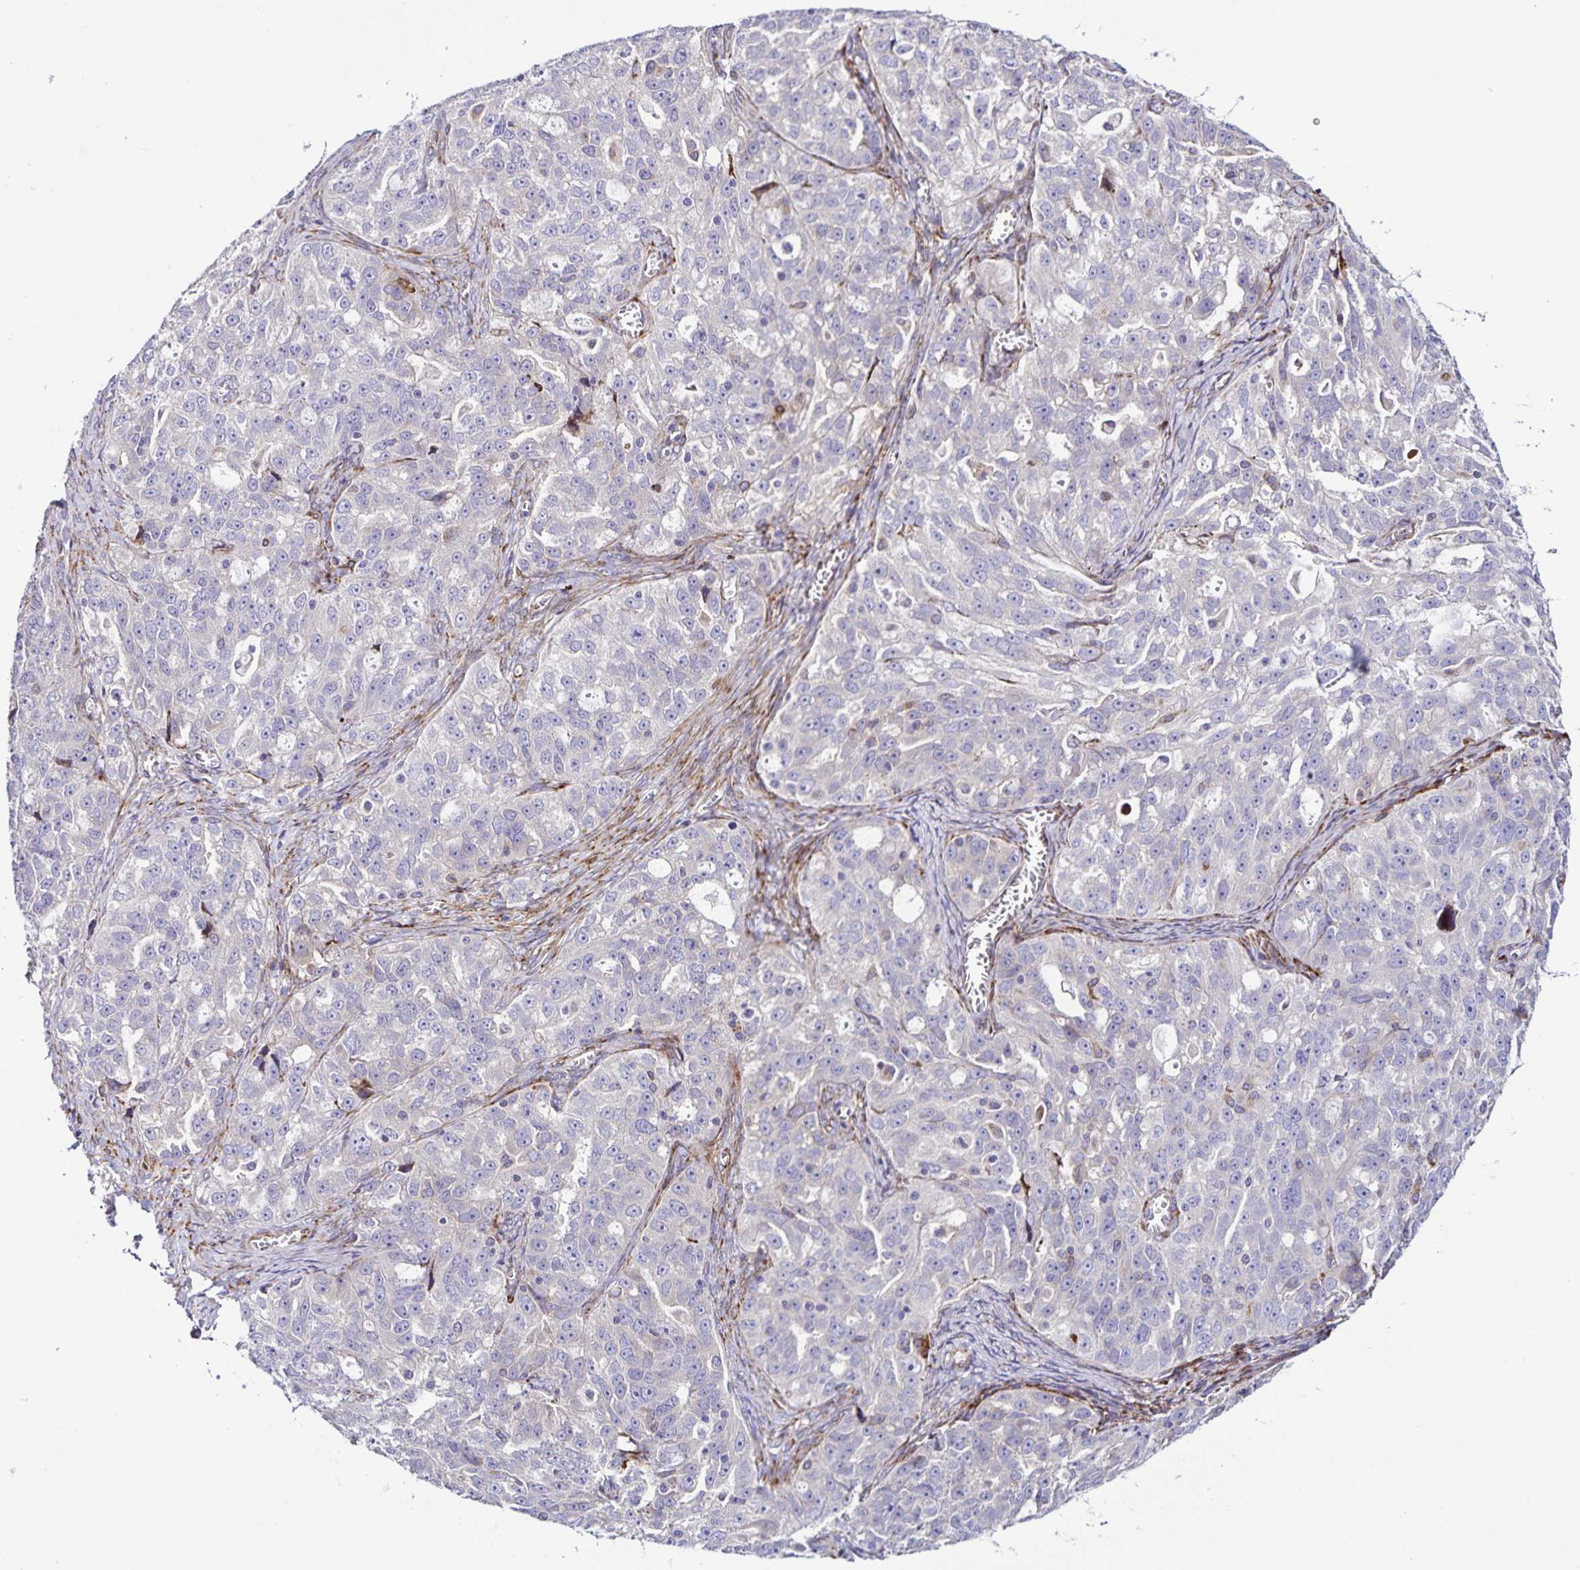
{"staining": {"intensity": "negative", "quantity": "none", "location": "none"}, "tissue": "ovarian cancer", "cell_type": "Tumor cells", "image_type": "cancer", "snomed": [{"axis": "morphology", "description": "Cystadenocarcinoma, serous, NOS"}, {"axis": "topography", "description": "Ovary"}], "caption": "Serous cystadenocarcinoma (ovarian) stained for a protein using immunohistochemistry (IHC) demonstrates no positivity tumor cells.", "gene": "OSBPL5", "patient": {"sex": "female", "age": 51}}